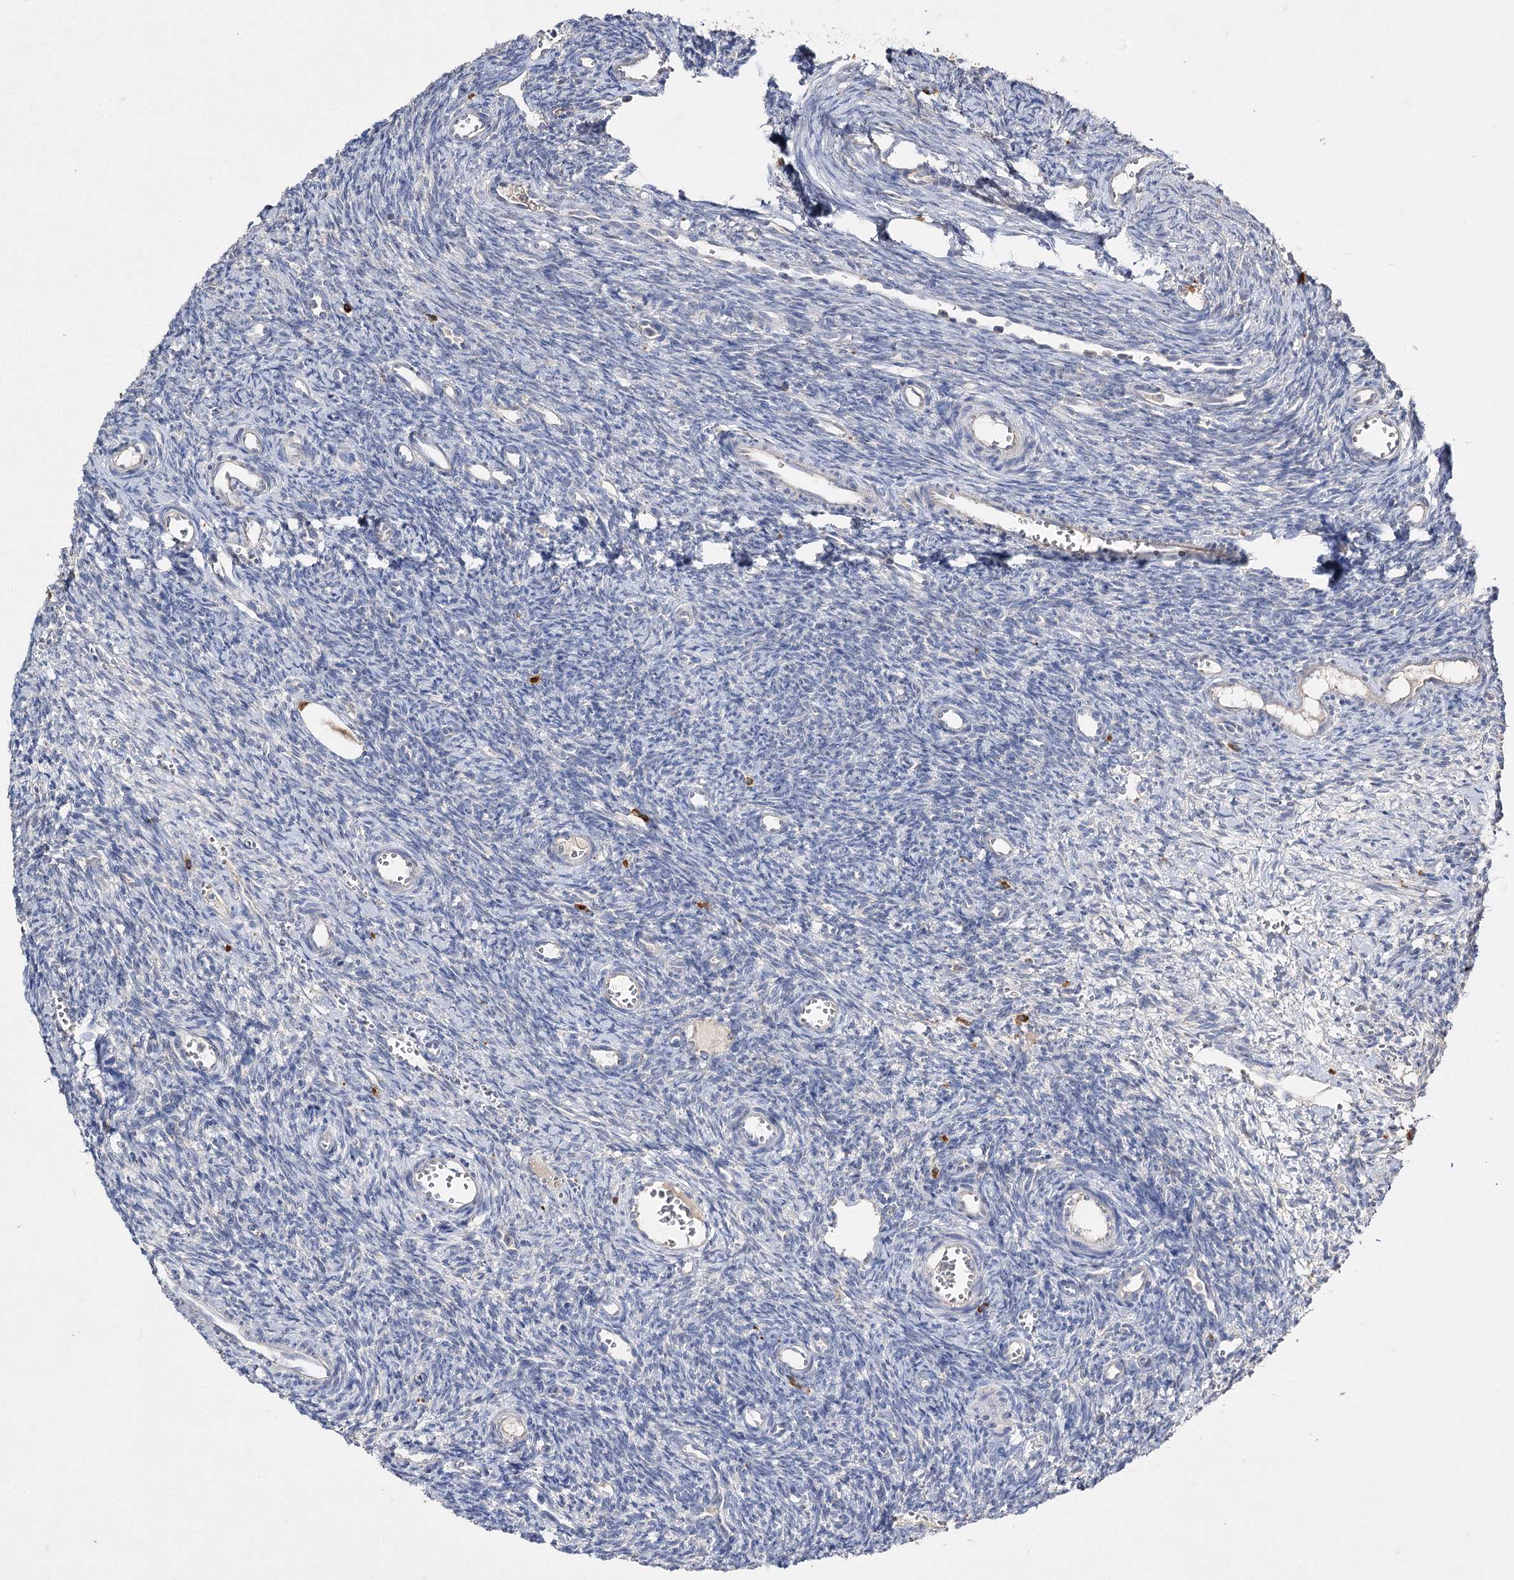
{"staining": {"intensity": "negative", "quantity": "none", "location": "none"}, "tissue": "ovary", "cell_type": "Ovarian stroma cells", "image_type": "normal", "snomed": [{"axis": "morphology", "description": "Normal tissue, NOS"}, {"axis": "topography", "description": "Ovary"}], "caption": "Immunohistochemical staining of unremarkable human ovary demonstrates no significant expression in ovarian stroma cells.", "gene": "IL1RAP", "patient": {"sex": "female", "age": 39}}